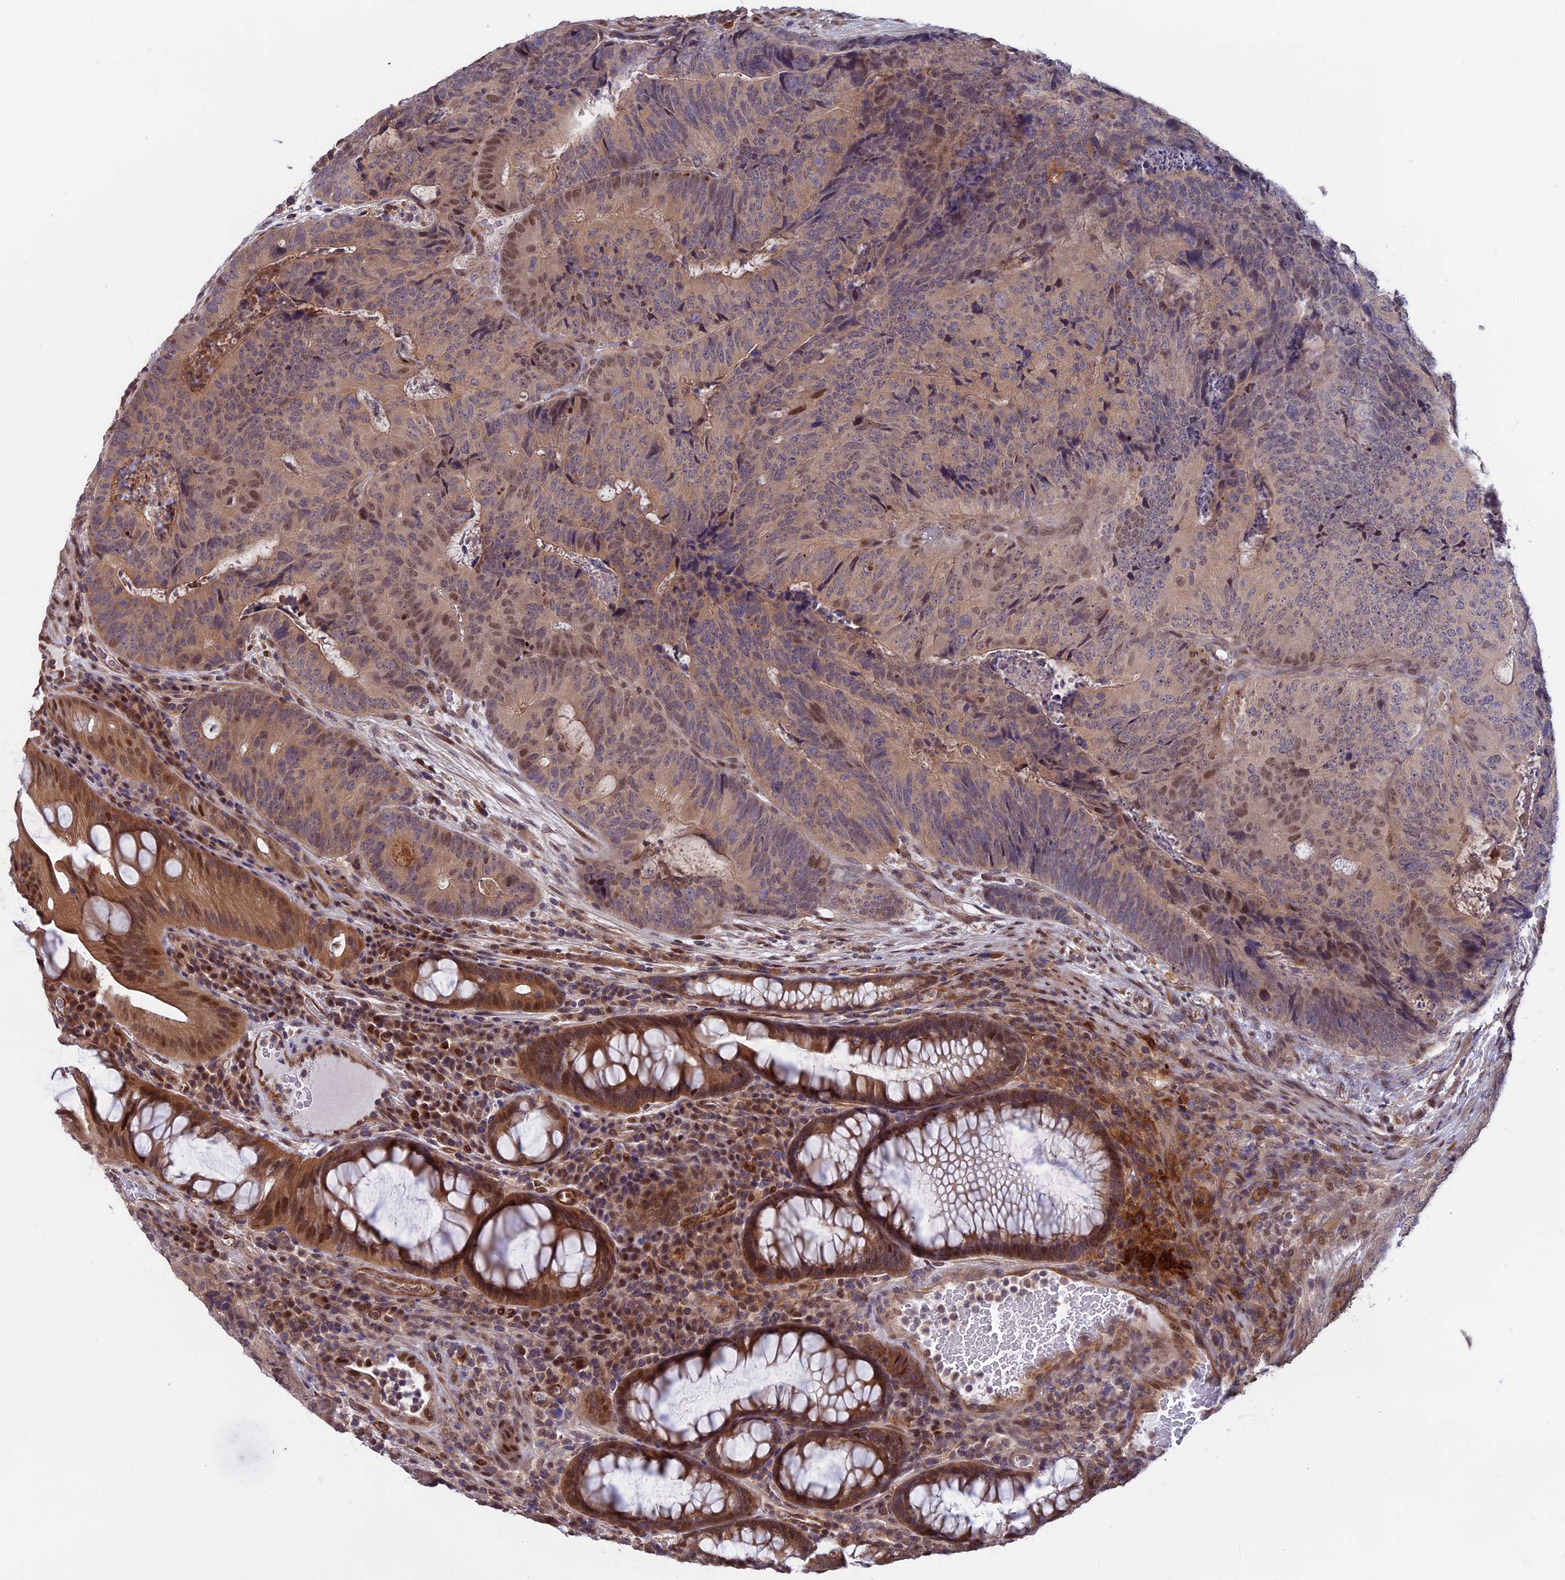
{"staining": {"intensity": "moderate", "quantity": "<25%", "location": "nuclear"}, "tissue": "colorectal cancer", "cell_type": "Tumor cells", "image_type": "cancer", "snomed": [{"axis": "morphology", "description": "Adenocarcinoma, NOS"}, {"axis": "topography", "description": "Colon"}], "caption": "IHC image of neoplastic tissue: human colorectal cancer stained using immunohistochemistry (IHC) reveals low levels of moderate protein expression localized specifically in the nuclear of tumor cells, appearing as a nuclear brown color.", "gene": "MAST2", "patient": {"sex": "female", "age": 67}}